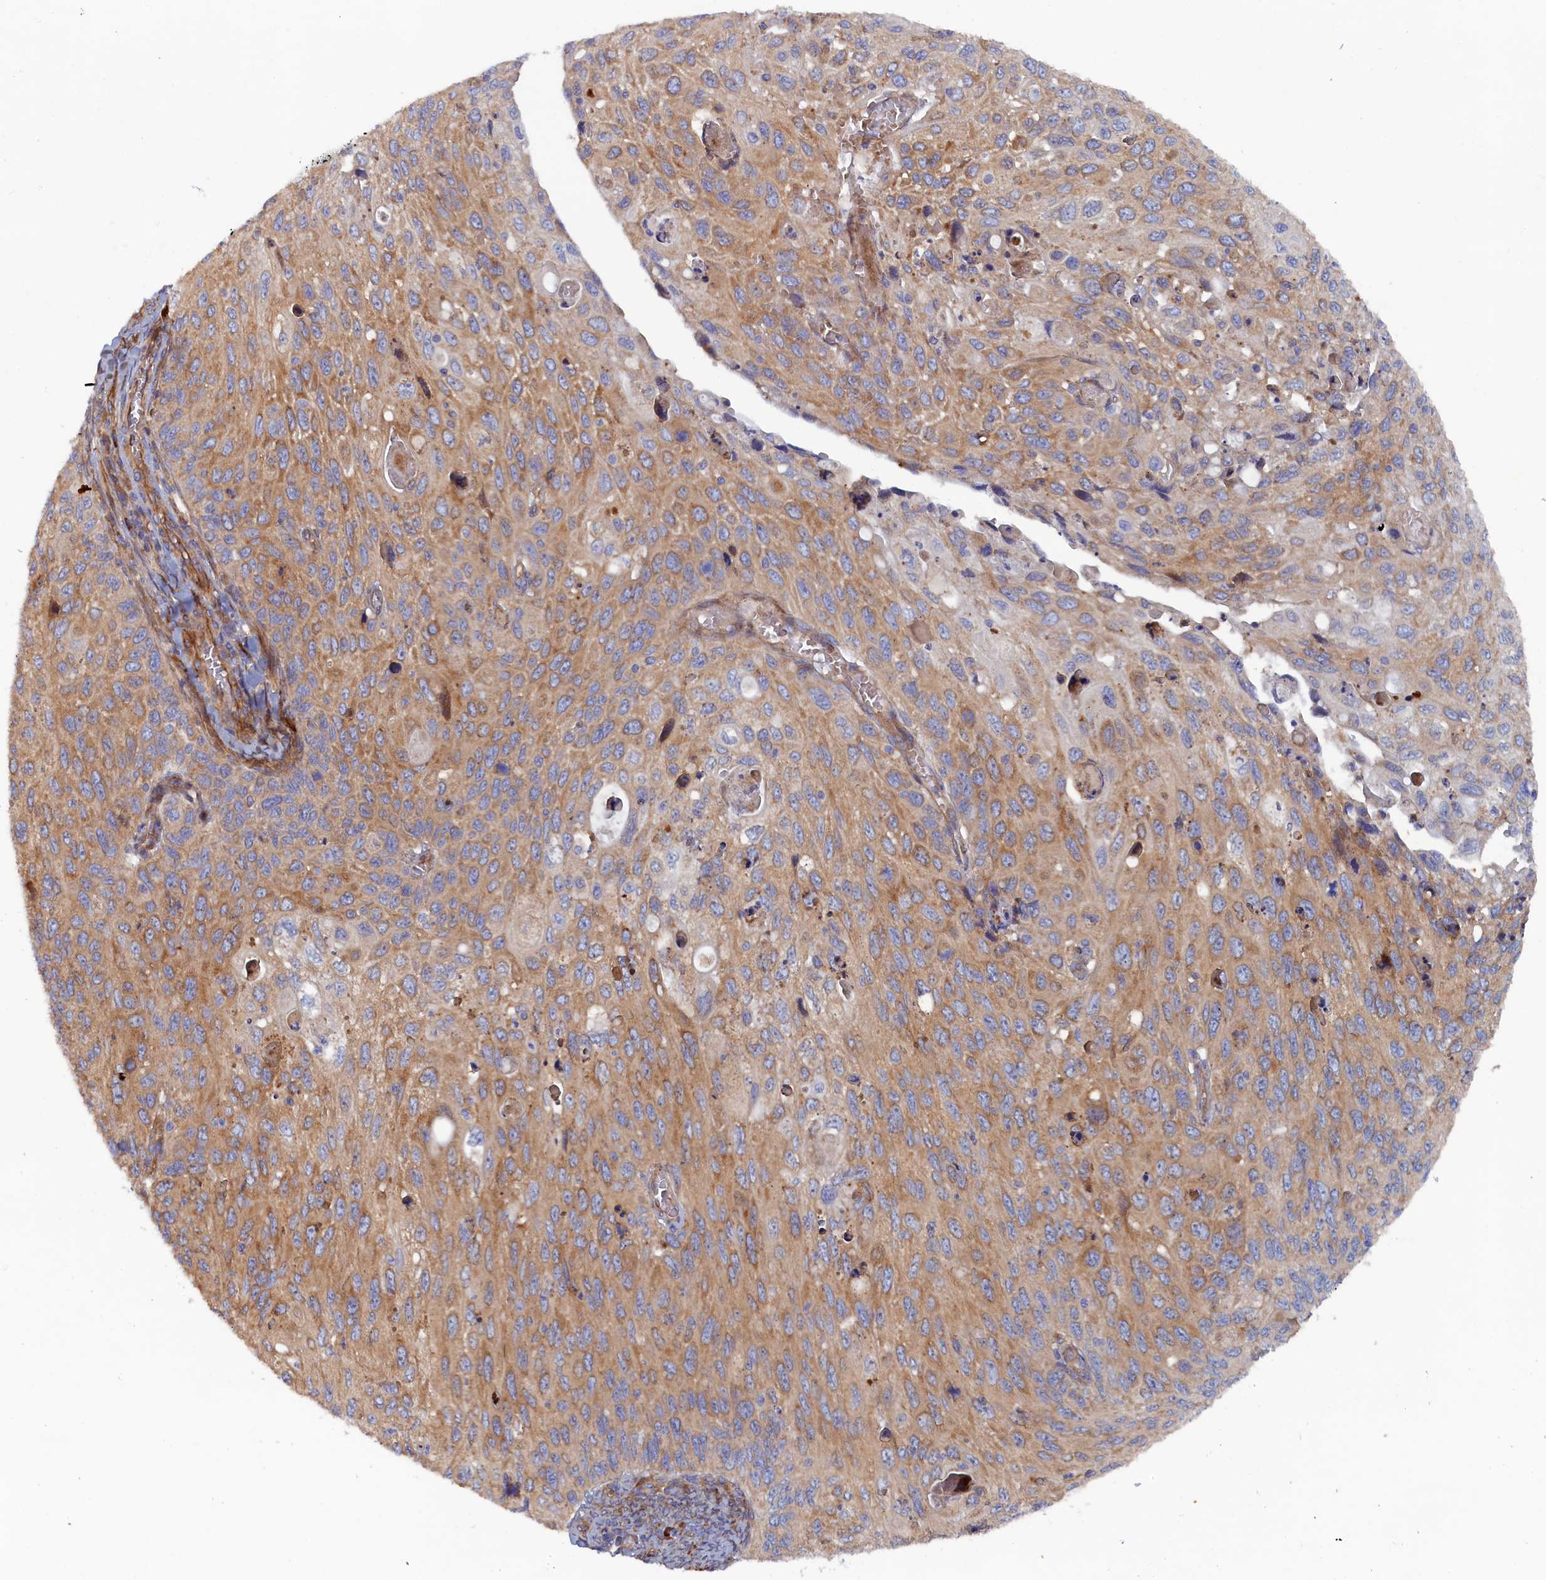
{"staining": {"intensity": "moderate", "quantity": "25%-75%", "location": "cytoplasmic/membranous"}, "tissue": "cervical cancer", "cell_type": "Tumor cells", "image_type": "cancer", "snomed": [{"axis": "morphology", "description": "Squamous cell carcinoma, NOS"}, {"axis": "topography", "description": "Cervix"}], "caption": "Protein positivity by immunohistochemistry exhibits moderate cytoplasmic/membranous expression in approximately 25%-75% of tumor cells in squamous cell carcinoma (cervical). (brown staining indicates protein expression, while blue staining denotes nuclei).", "gene": "TMEM196", "patient": {"sex": "female", "age": 70}}